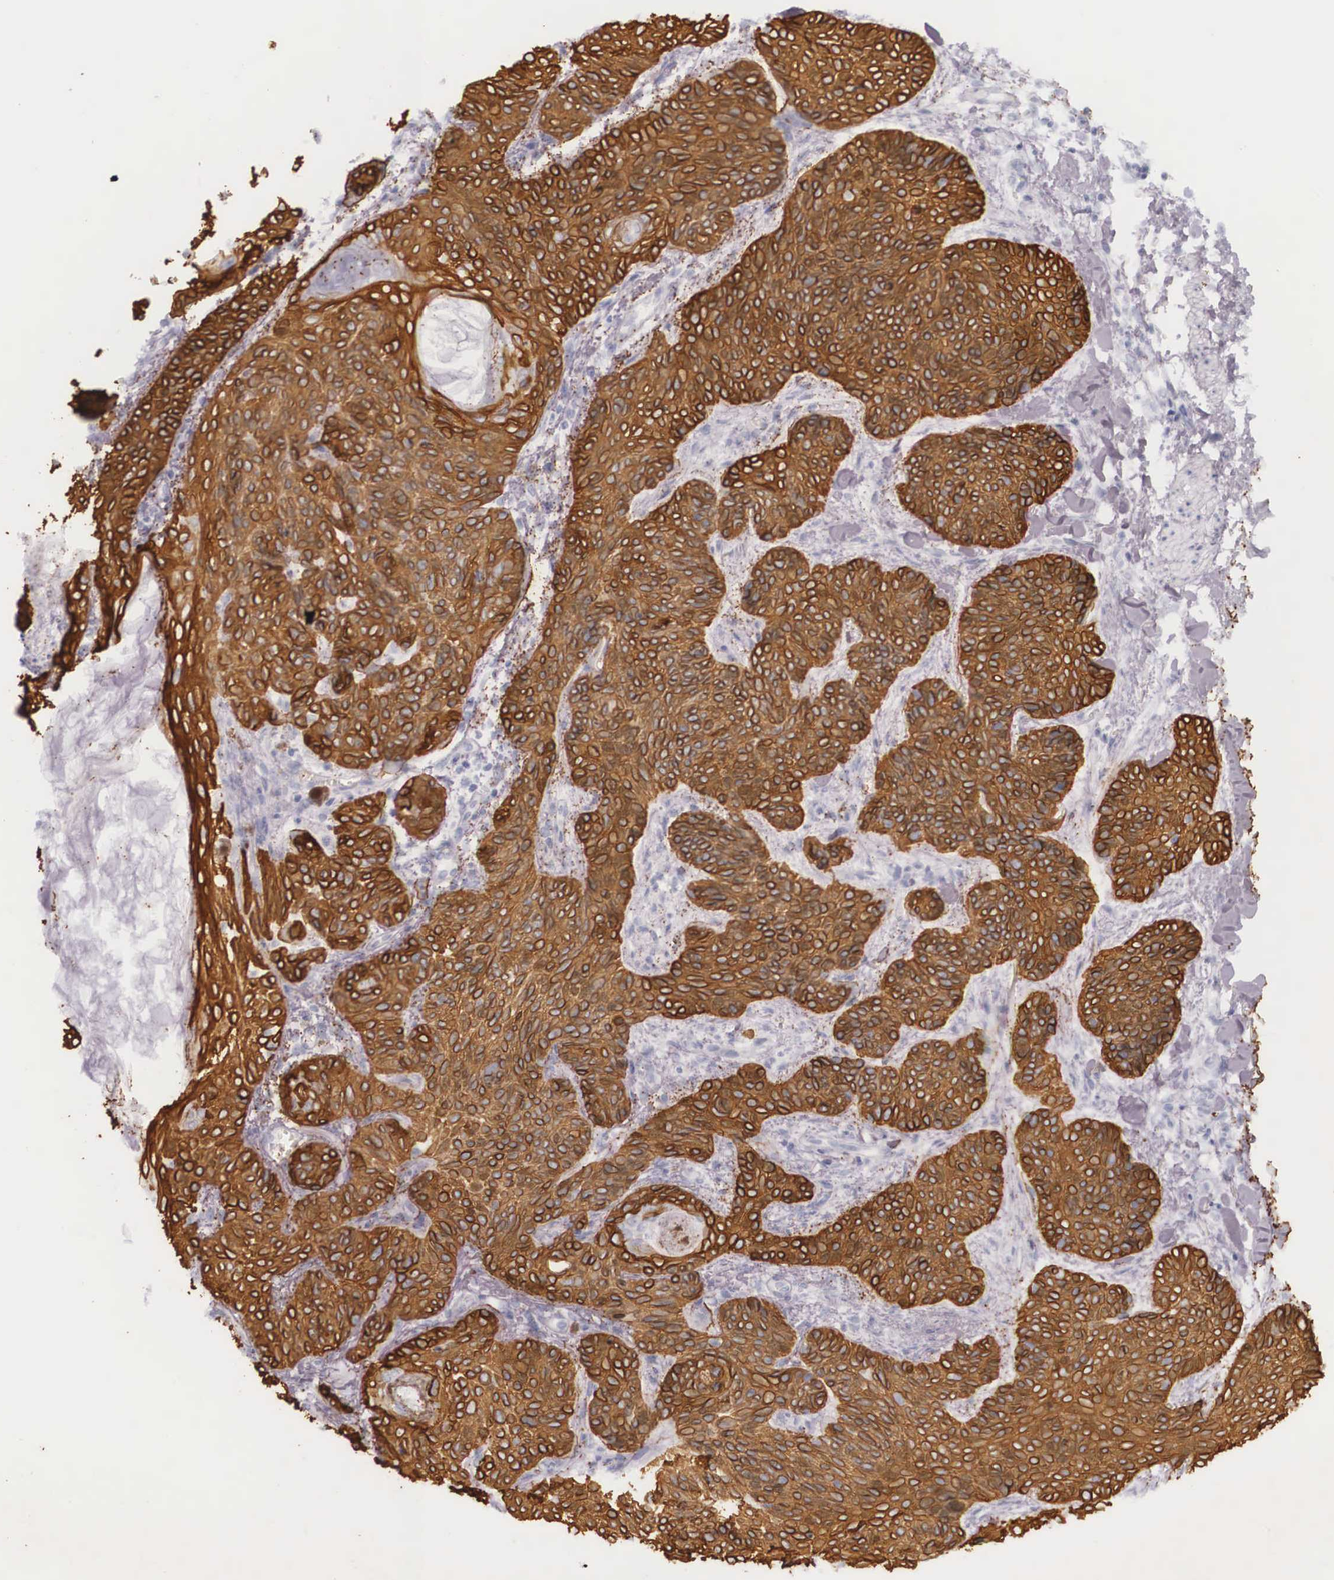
{"staining": {"intensity": "strong", "quantity": ">75%", "location": "cytoplasmic/membranous"}, "tissue": "skin cancer", "cell_type": "Tumor cells", "image_type": "cancer", "snomed": [{"axis": "morphology", "description": "Basal cell carcinoma"}, {"axis": "topography", "description": "Skin"}], "caption": "Human skin basal cell carcinoma stained with a brown dye displays strong cytoplasmic/membranous positive expression in approximately >75% of tumor cells.", "gene": "KRT14", "patient": {"sex": "female", "age": 62}}